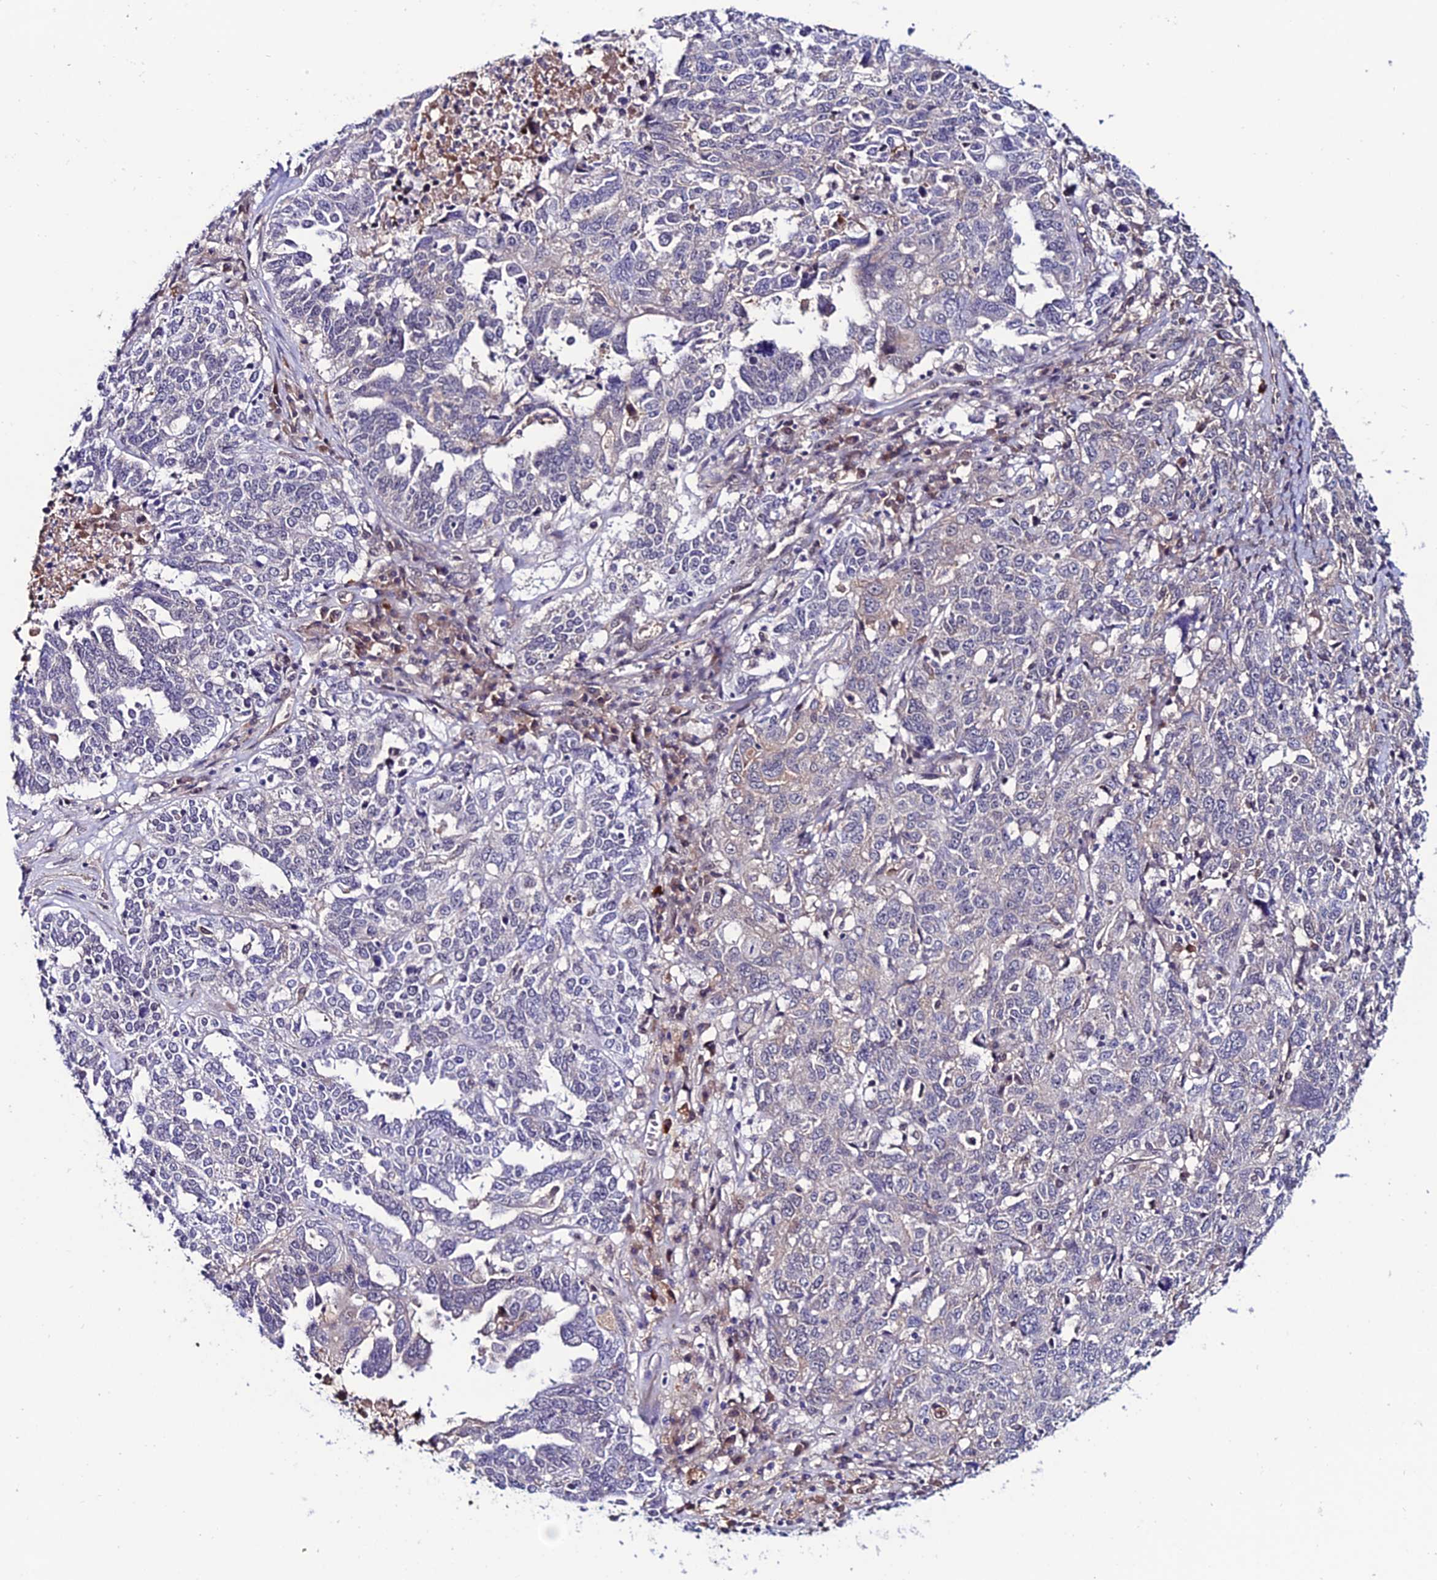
{"staining": {"intensity": "negative", "quantity": "none", "location": "none"}, "tissue": "ovarian cancer", "cell_type": "Tumor cells", "image_type": "cancer", "snomed": [{"axis": "morphology", "description": "Carcinoma, endometroid"}, {"axis": "topography", "description": "Ovary"}], "caption": "Endometroid carcinoma (ovarian) stained for a protein using IHC reveals no positivity tumor cells.", "gene": "FZD8", "patient": {"sex": "female", "age": 62}}